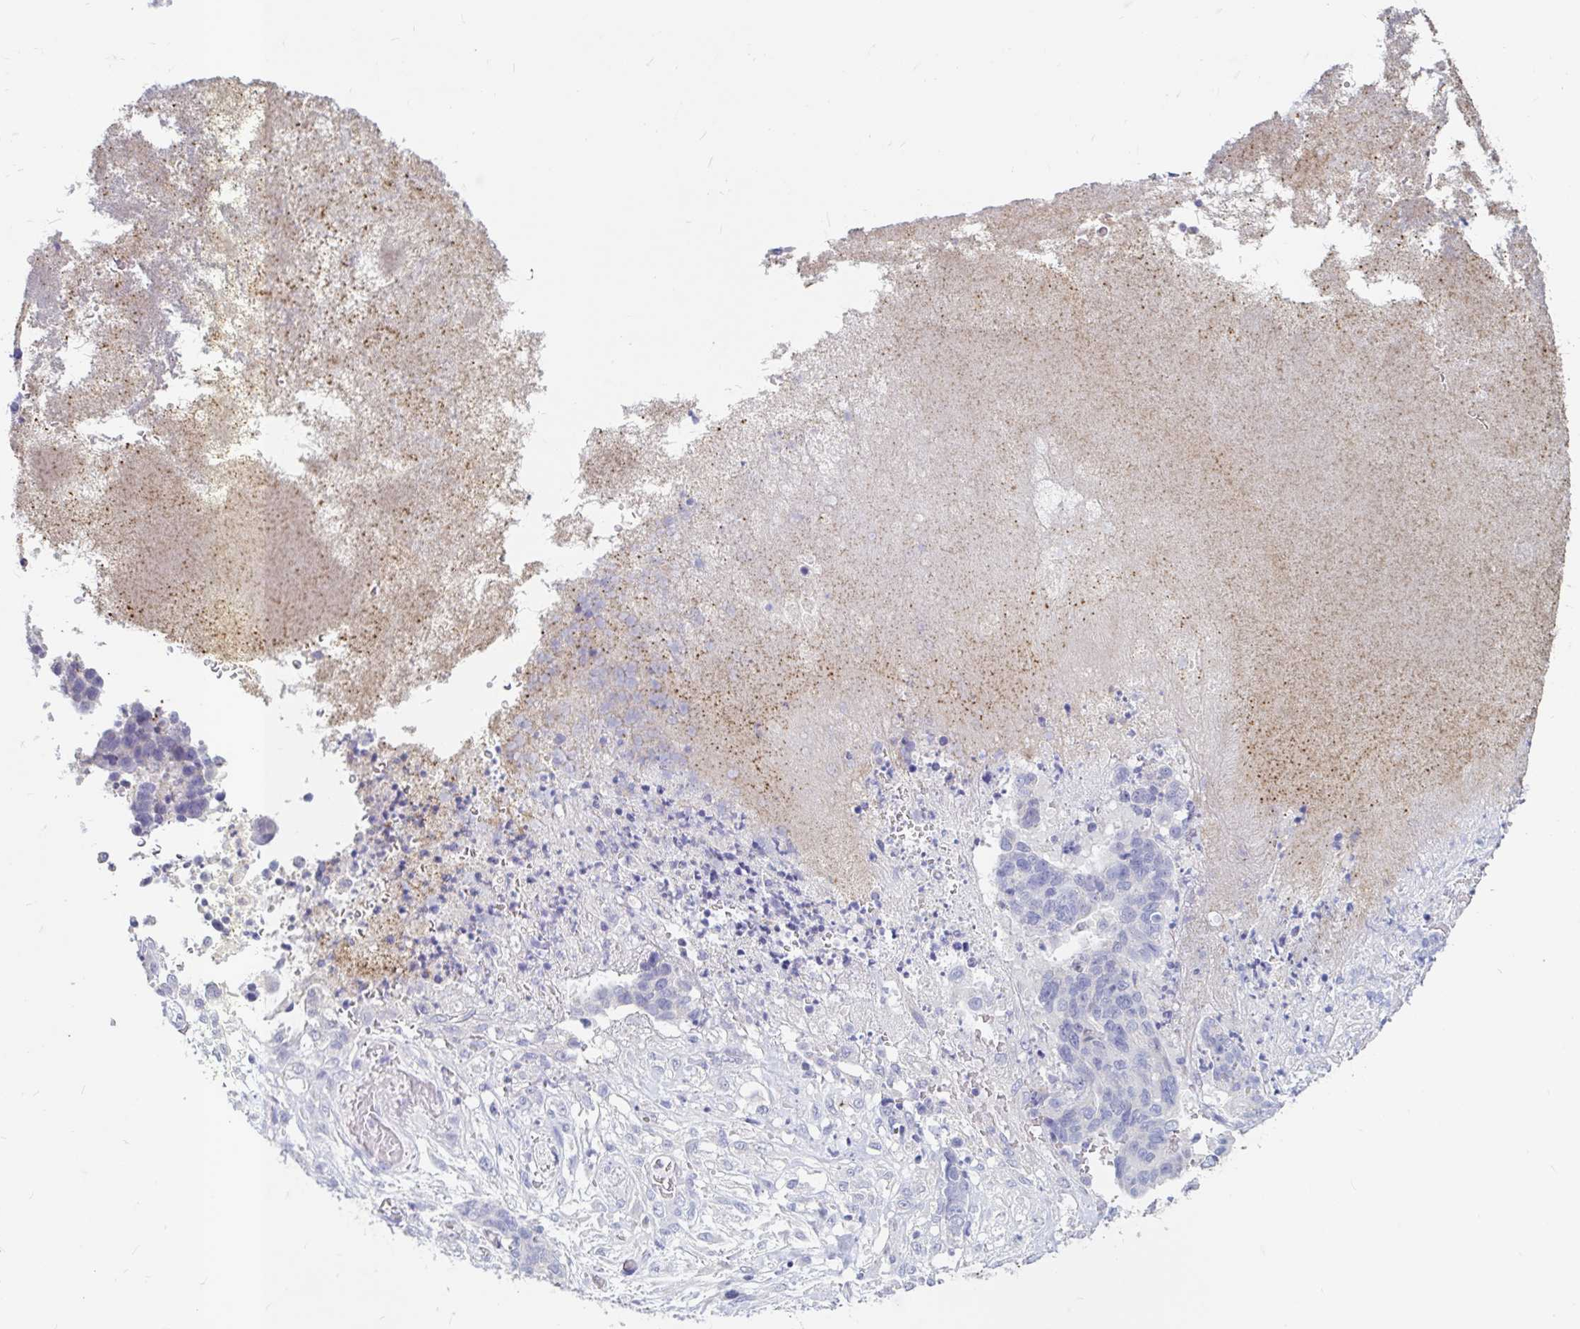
{"staining": {"intensity": "negative", "quantity": "none", "location": "none"}, "tissue": "stomach cancer", "cell_type": "Tumor cells", "image_type": "cancer", "snomed": [{"axis": "morphology", "description": "Normal tissue, NOS"}, {"axis": "morphology", "description": "Adenocarcinoma, NOS"}, {"axis": "topography", "description": "Stomach"}], "caption": "Immunohistochemistry (IHC) histopathology image of stomach cancer (adenocarcinoma) stained for a protein (brown), which exhibits no expression in tumor cells.", "gene": "ADH1A", "patient": {"sex": "female", "age": 64}}